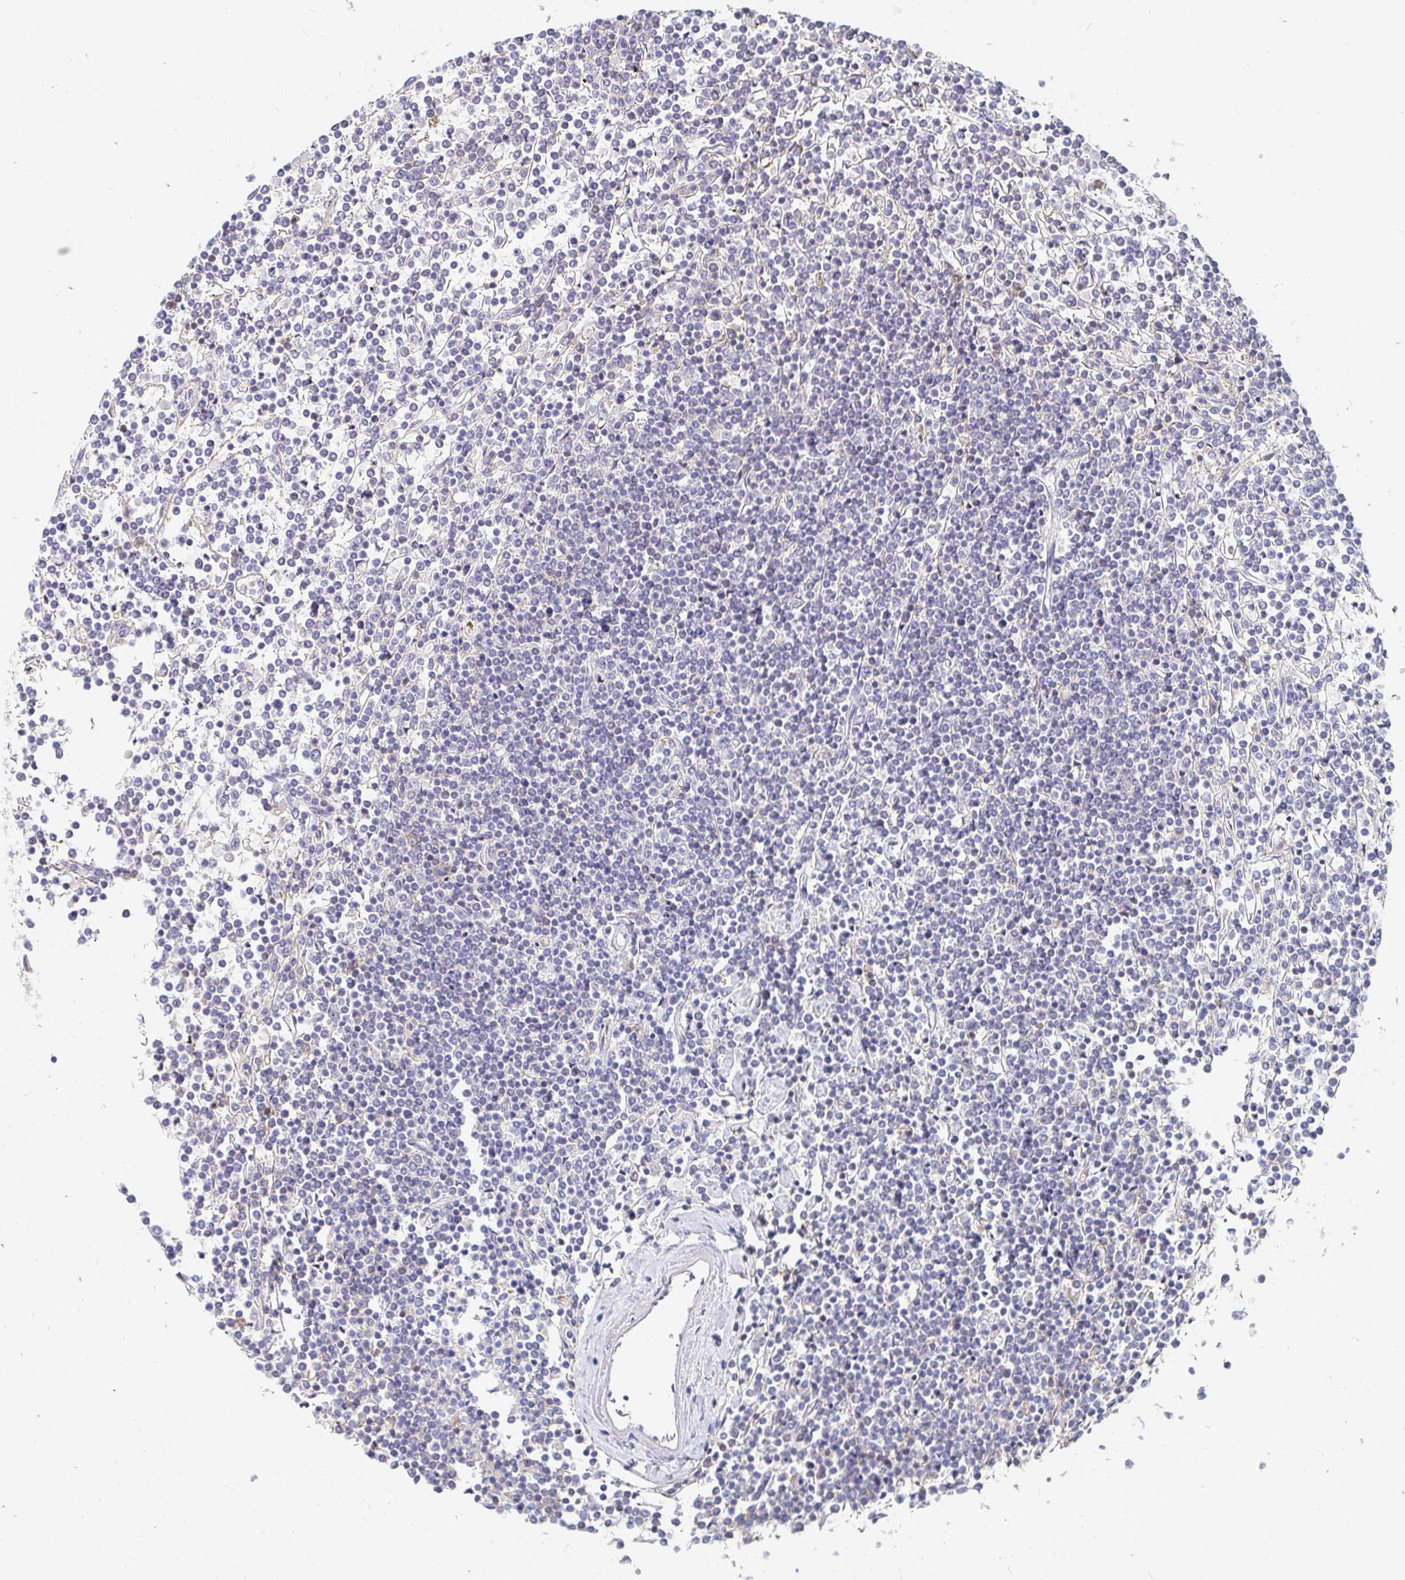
{"staining": {"intensity": "negative", "quantity": "none", "location": "none"}, "tissue": "lymphoma", "cell_type": "Tumor cells", "image_type": "cancer", "snomed": [{"axis": "morphology", "description": "Malignant lymphoma, non-Hodgkin's type, Low grade"}, {"axis": "topography", "description": "Spleen"}], "caption": "Immunohistochemistry micrograph of human low-grade malignant lymphoma, non-Hodgkin's type stained for a protein (brown), which displays no positivity in tumor cells.", "gene": "TSPAN19", "patient": {"sex": "female", "age": 19}}